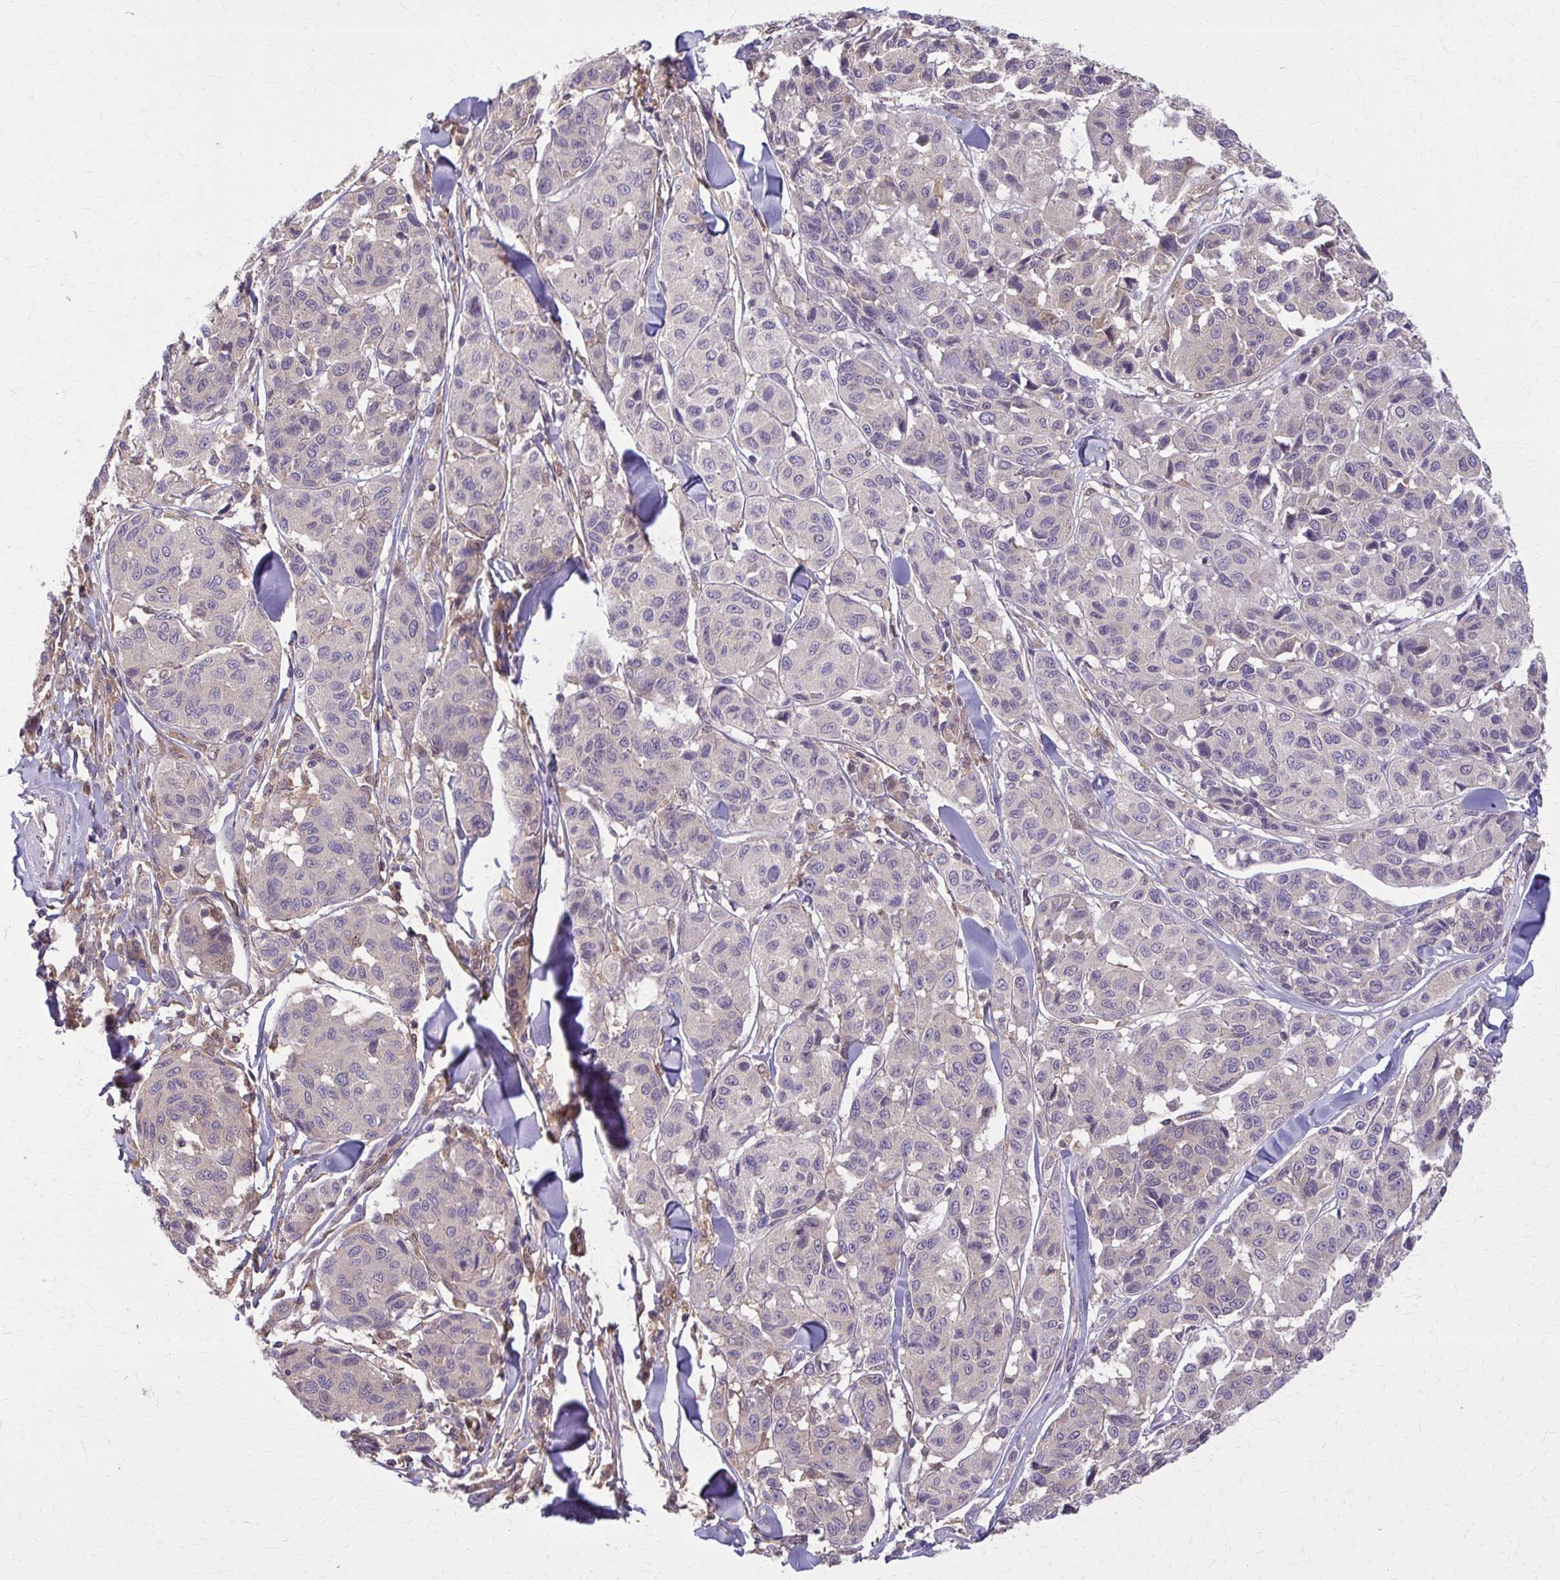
{"staining": {"intensity": "negative", "quantity": "none", "location": "none"}, "tissue": "melanoma", "cell_type": "Tumor cells", "image_type": "cancer", "snomed": [{"axis": "morphology", "description": "Malignant melanoma, NOS"}, {"axis": "topography", "description": "Skin"}], "caption": "Micrograph shows no protein staining in tumor cells of malignant melanoma tissue.", "gene": "NRBF2", "patient": {"sex": "female", "age": 66}}